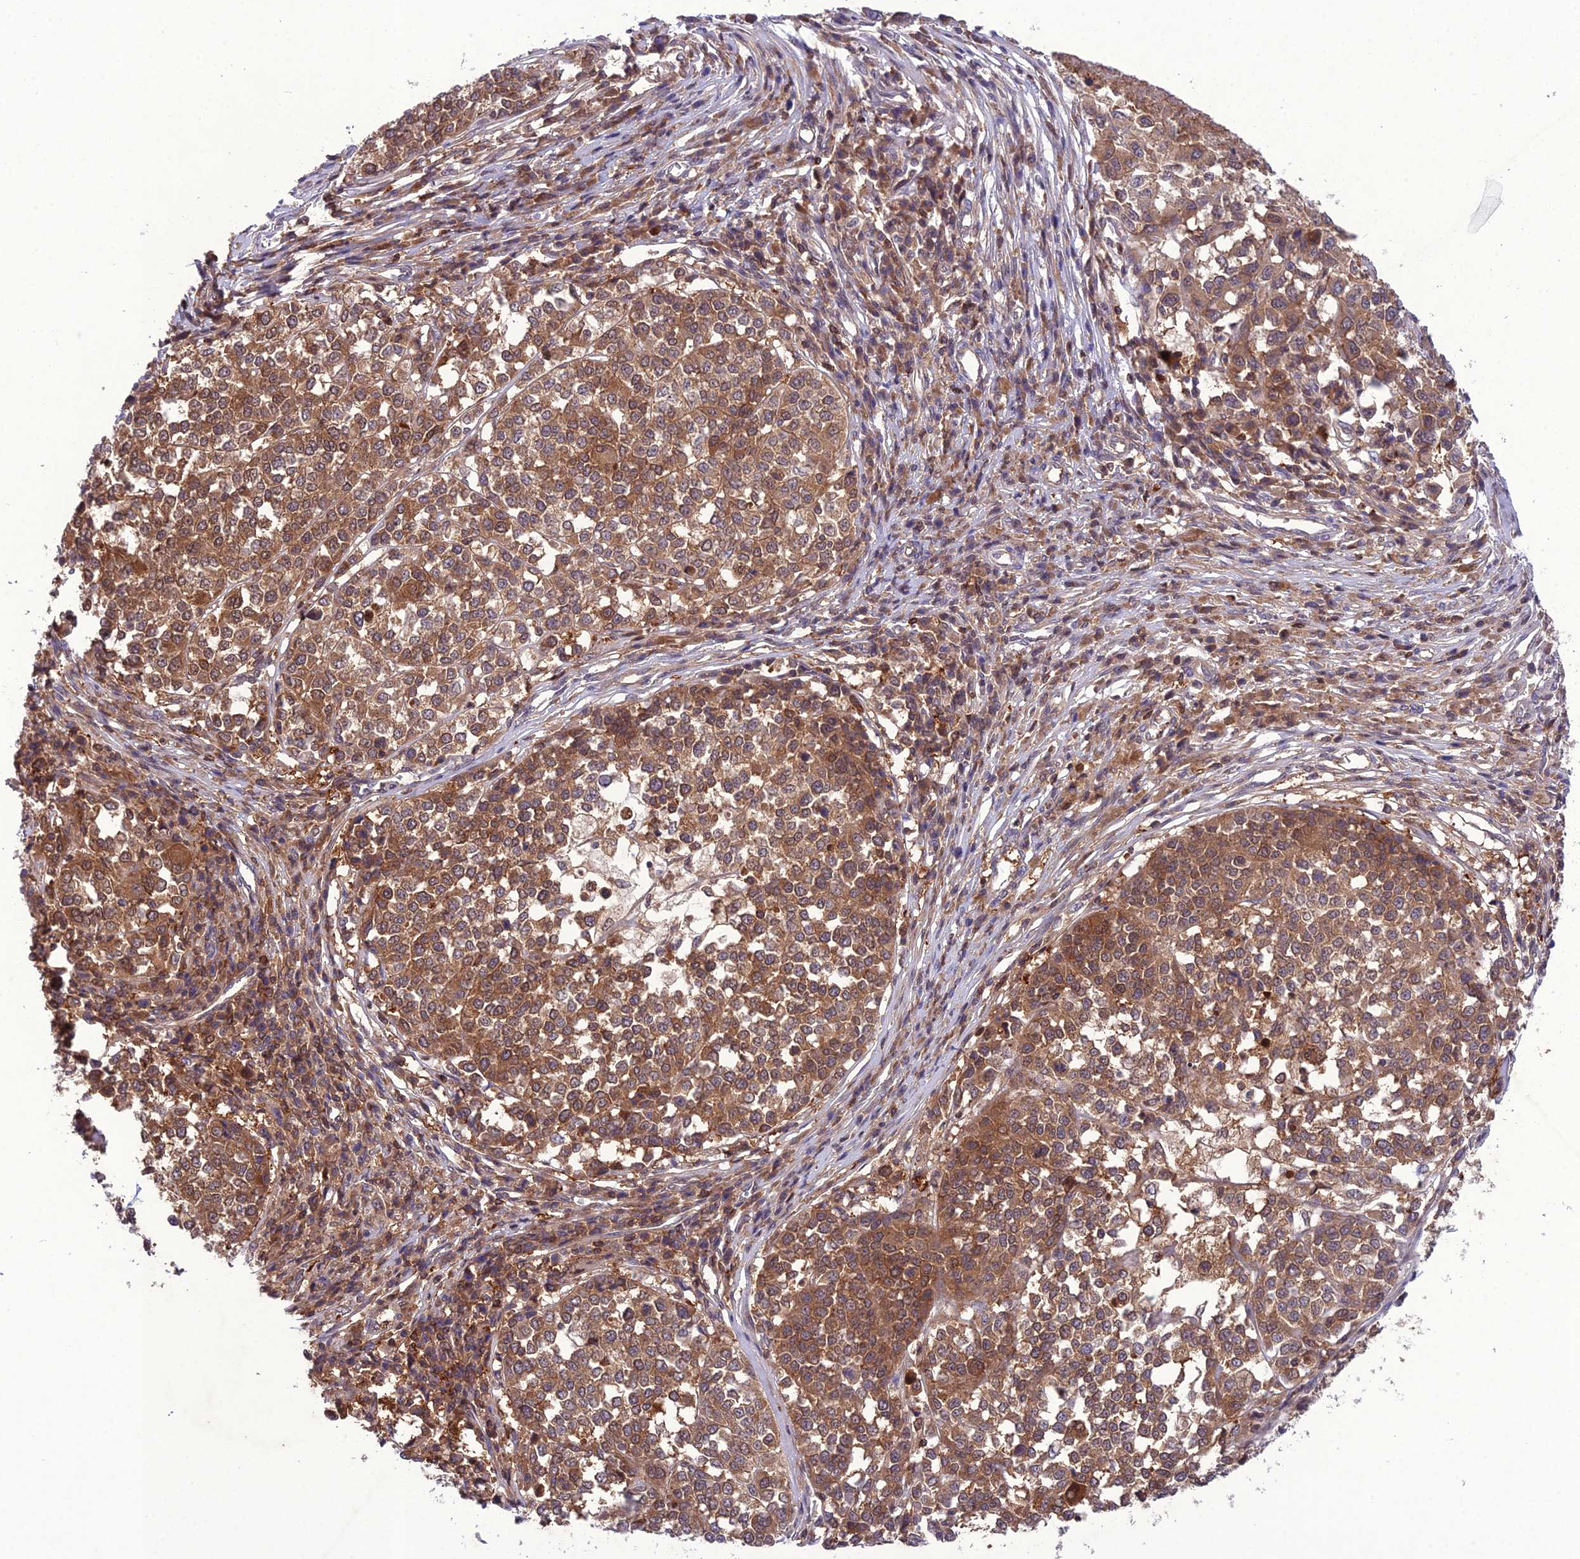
{"staining": {"intensity": "moderate", "quantity": ">75%", "location": "cytoplasmic/membranous,nuclear"}, "tissue": "melanoma", "cell_type": "Tumor cells", "image_type": "cancer", "snomed": [{"axis": "morphology", "description": "Malignant melanoma, Metastatic site"}, {"axis": "topography", "description": "Lymph node"}], "caption": "IHC of melanoma shows medium levels of moderate cytoplasmic/membranous and nuclear positivity in about >75% of tumor cells. The staining is performed using DAB (3,3'-diaminobenzidine) brown chromogen to label protein expression. The nuclei are counter-stained blue using hematoxylin.", "gene": "GDF6", "patient": {"sex": "male", "age": 44}}